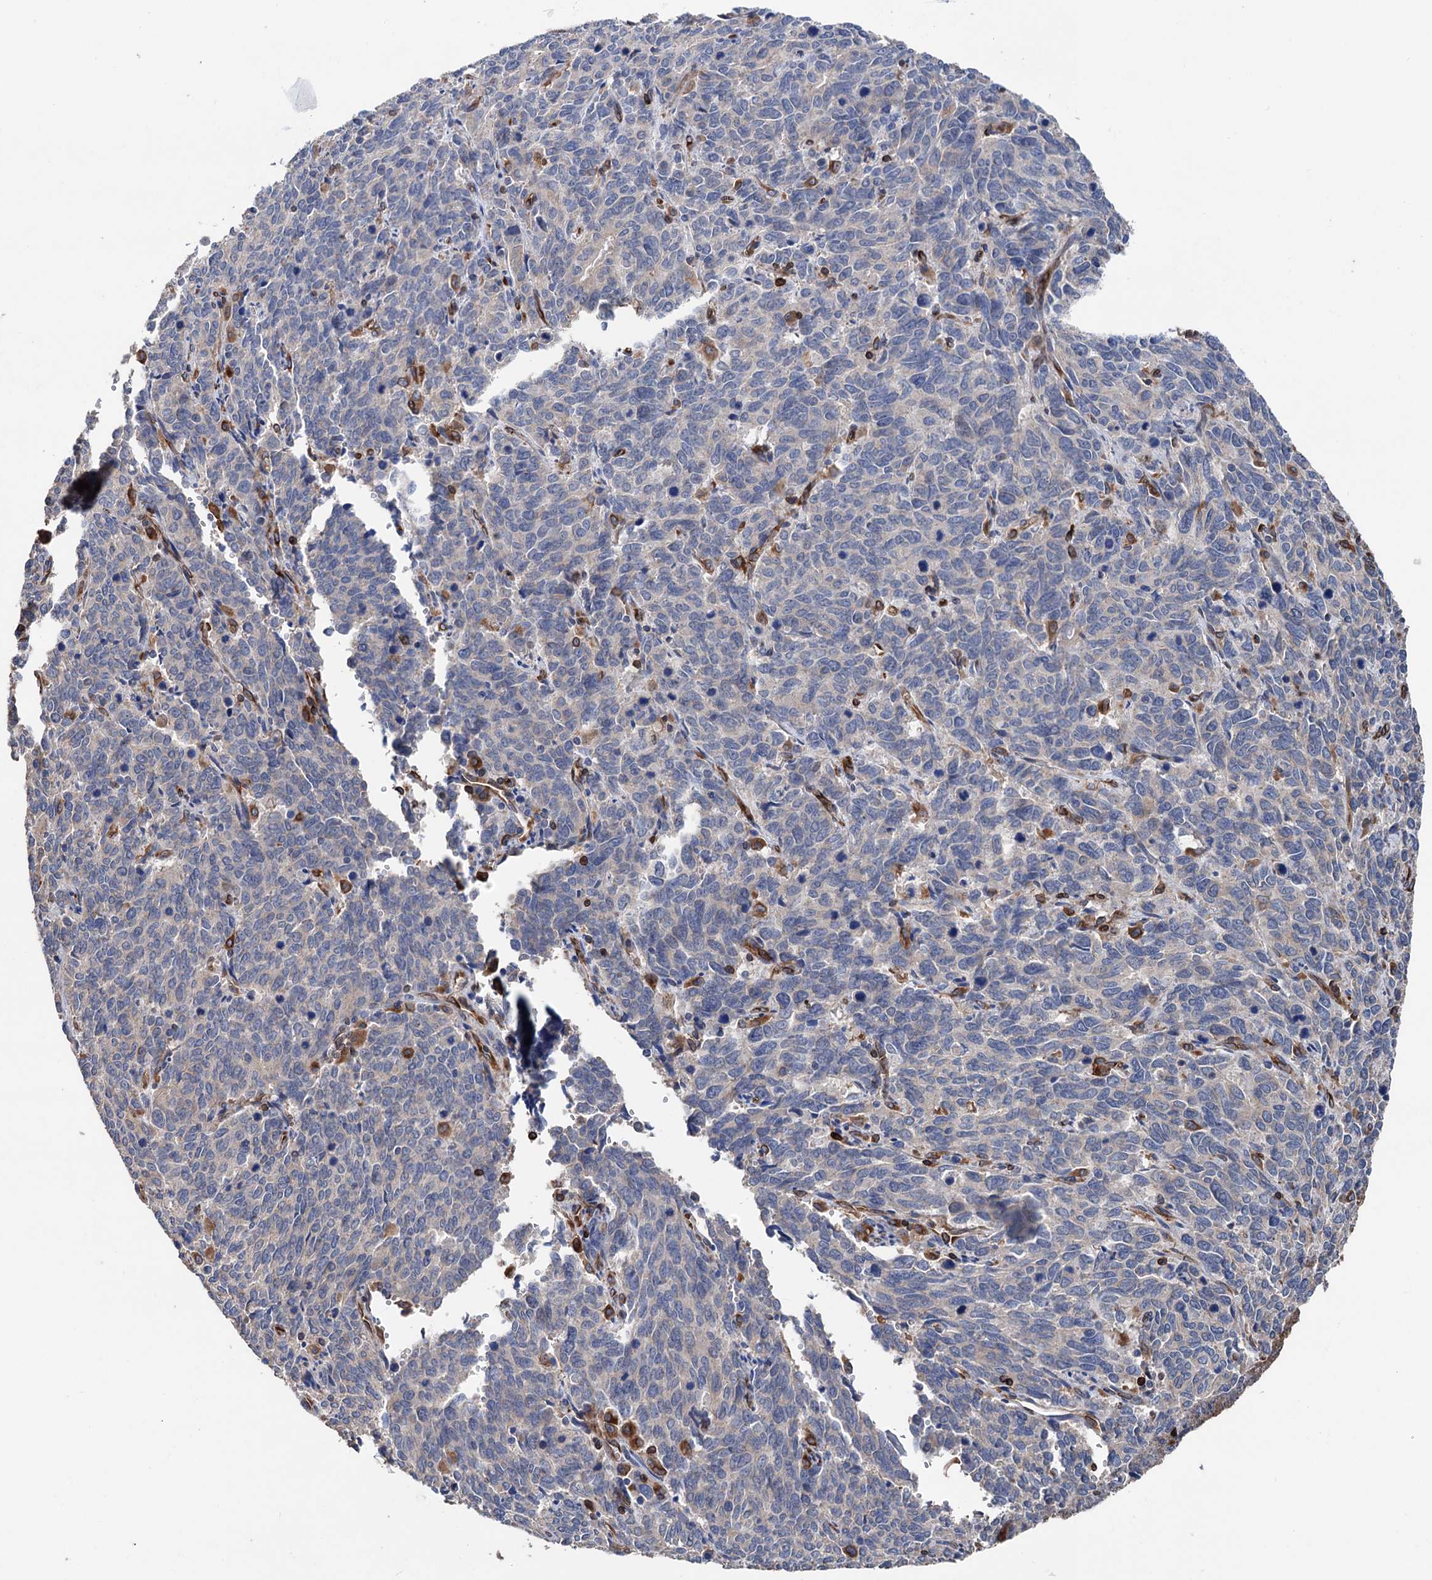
{"staining": {"intensity": "negative", "quantity": "none", "location": "none"}, "tissue": "cervical cancer", "cell_type": "Tumor cells", "image_type": "cancer", "snomed": [{"axis": "morphology", "description": "Squamous cell carcinoma, NOS"}, {"axis": "topography", "description": "Cervix"}], "caption": "Cervical cancer was stained to show a protein in brown. There is no significant positivity in tumor cells.", "gene": "STING1", "patient": {"sex": "female", "age": 60}}